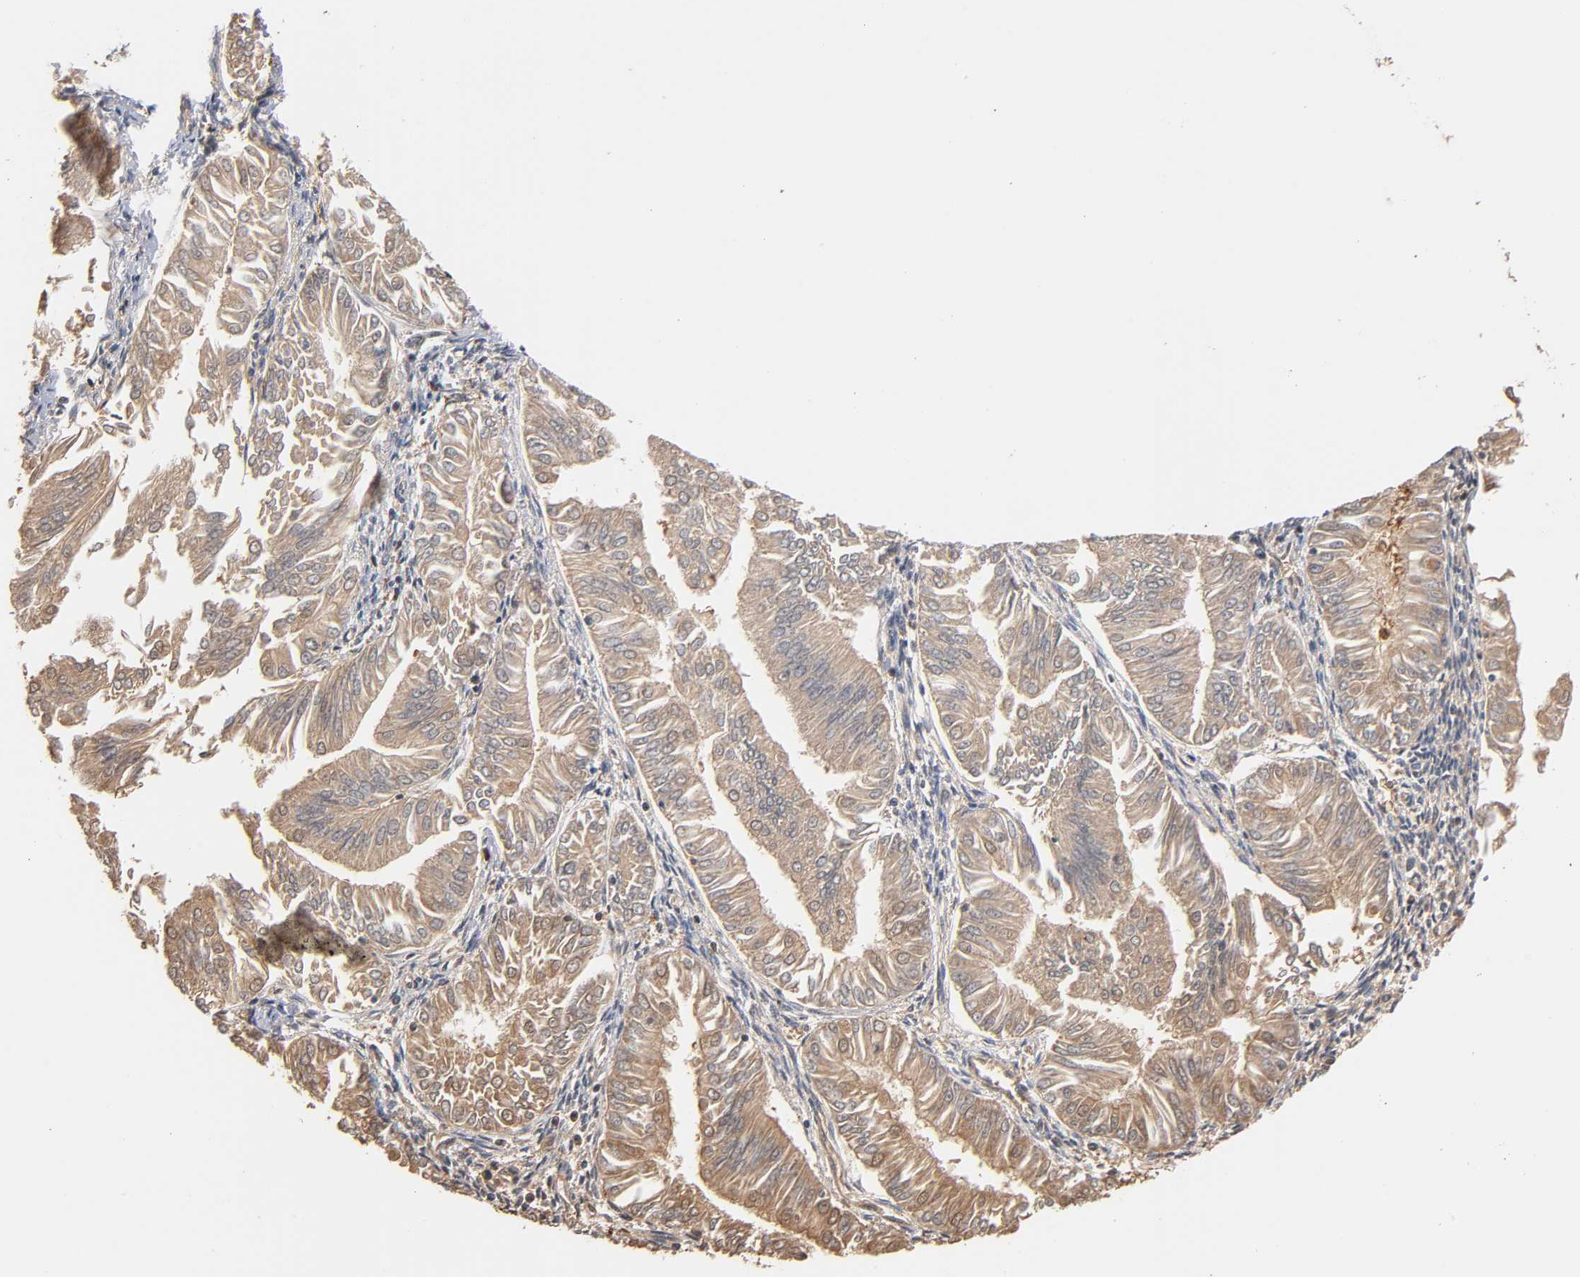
{"staining": {"intensity": "weak", "quantity": ">75%", "location": "cytoplasmic/membranous"}, "tissue": "endometrial cancer", "cell_type": "Tumor cells", "image_type": "cancer", "snomed": [{"axis": "morphology", "description": "Adenocarcinoma, NOS"}, {"axis": "topography", "description": "Endometrium"}], "caption": "Adenocarcinoma (endometrial) was stained to show a protein in brown. There is low levels of weak cytoplasmic/membranous expression in about >75% of tumor cells. The protein of interest is shown in brown color, while the nuclei are stained blue.", "gene": "ALDOA", "patient": {"sex": "female", "age": 53}}